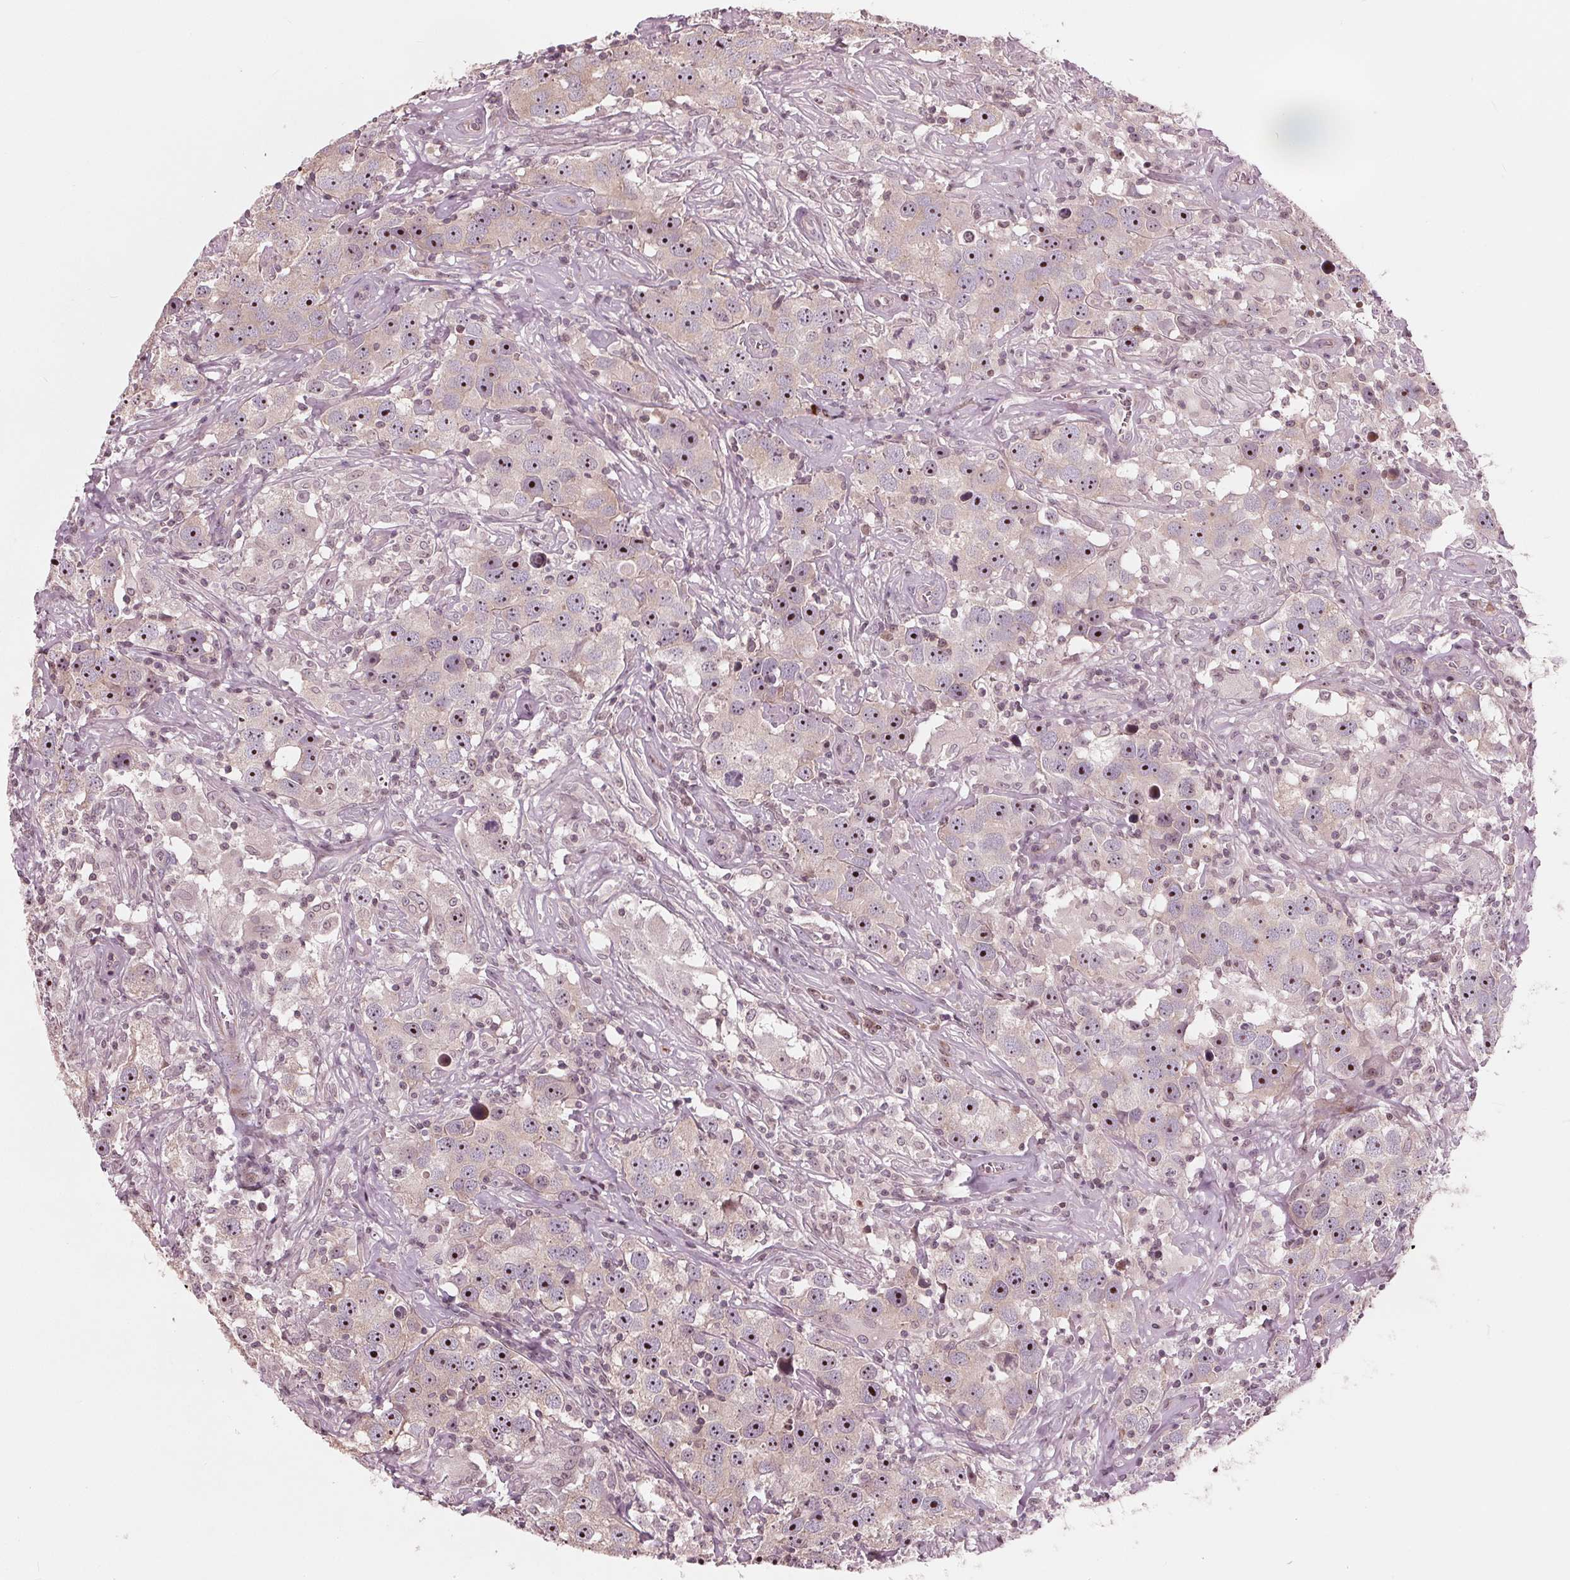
{"staining": {"intensity": "moderate", "quantity": ">75%", "location": "nuclear"}, "tissue": "testis cancer", "cell_type": "Tumor cells", "image_type": "cancer", "snomed": [{"axis": "morphology", "description": "Seminoma, NOS"}, {"axis": "topography", "description": "Testis"}], "caption": "A brown stain shows moderate nuclear staining of a protein in human testis seminoma tumor cells.", "gene": "NUP210", "patient": {"sex": "male", "age": 49}}